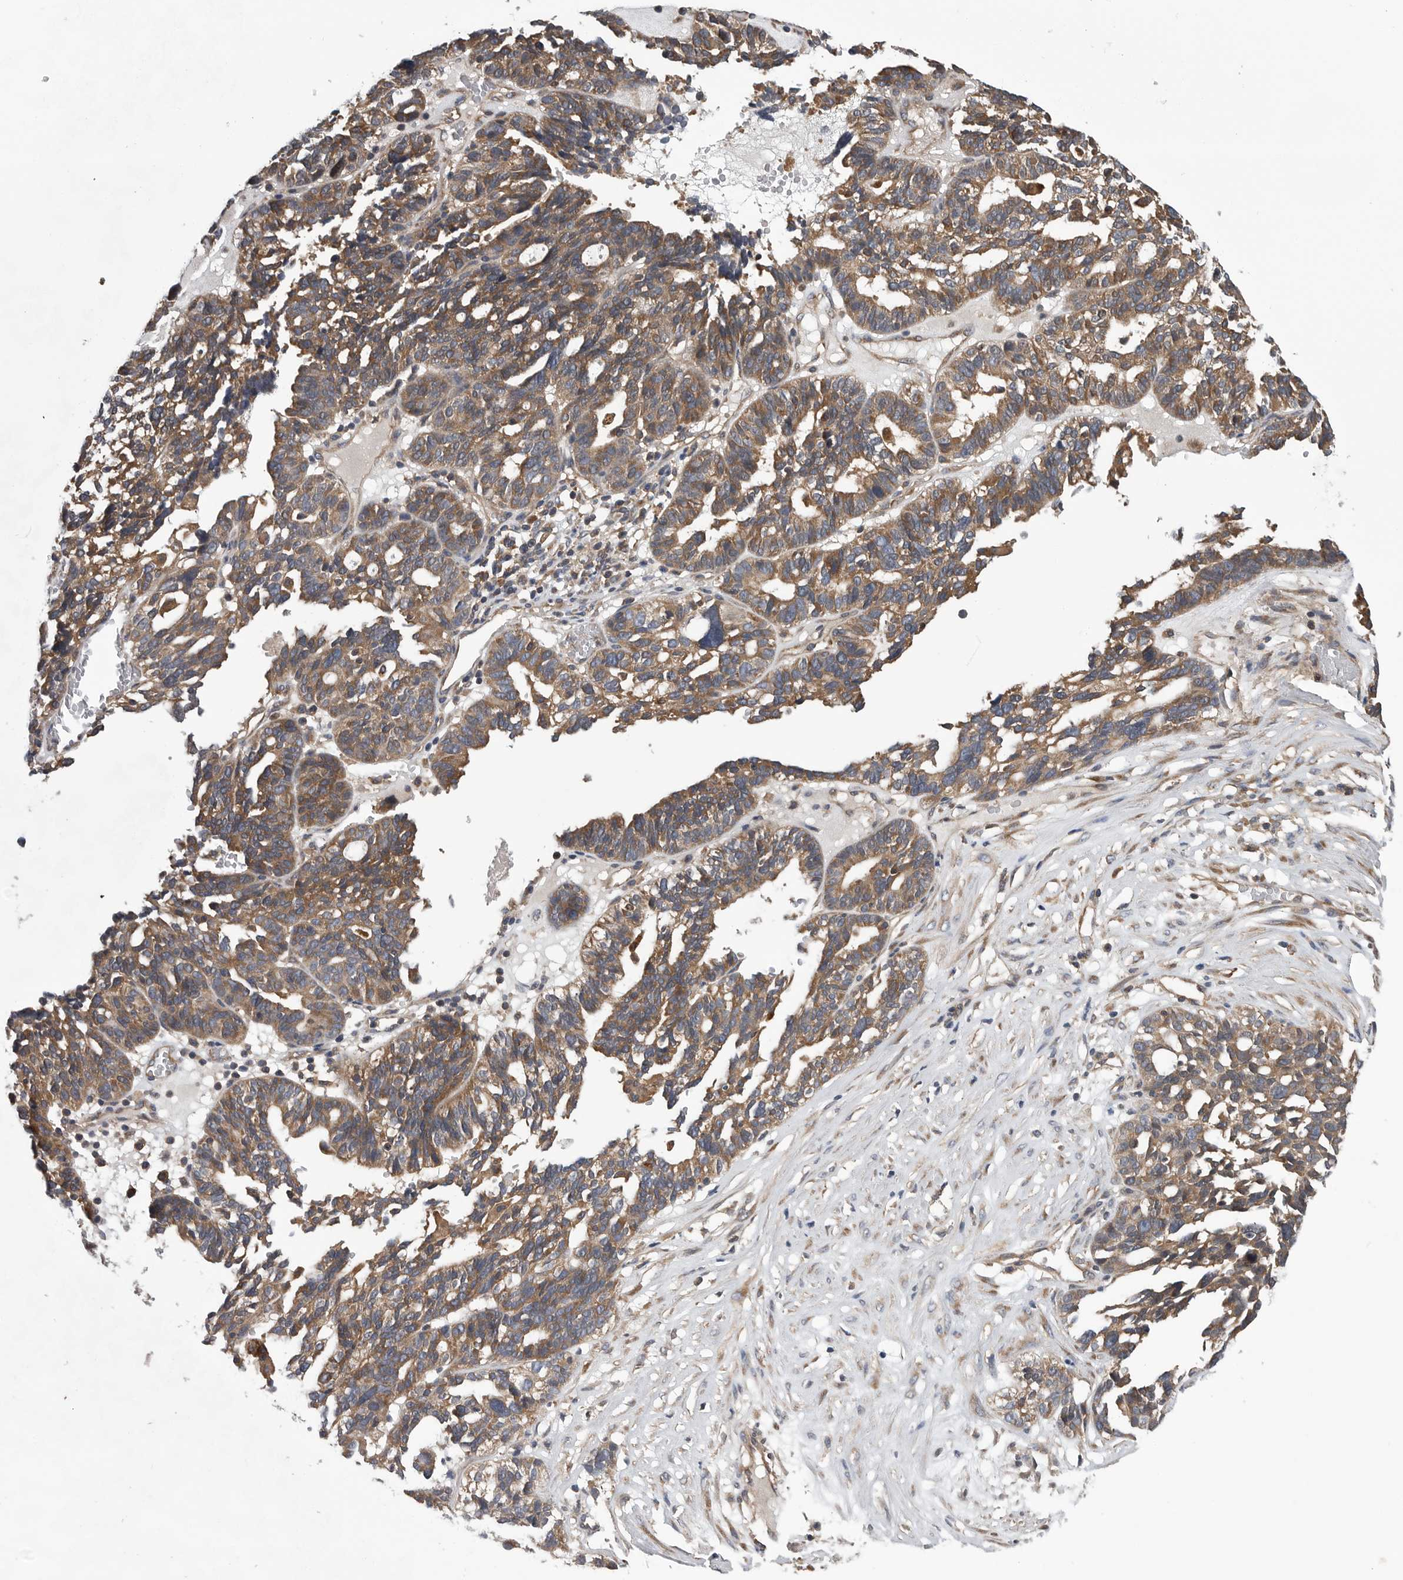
{"staining": {"intensity": "moderate", "quantity": ">75%", "location": "cytoplasmic/membranous"}, "tissue": "ovarian cancer", "cell_type": "Tumor cells", "image_type": "cancer", "snomed": [{"axis": "morphology", "description": "Cystadenocarcinoma, serous, NOS"}, {"axis": "topography", "description": "Ovary"}], "caption": "A micrograph showing moderate cytoplasmic/membranous positivity in about >75% of tumor cells in serous cystadenocarcinoma (ovarian), as visualized by brown immunohistochemical staining.", "gene": "OXR1", "patient": {"sex": "female", "age": 59}}